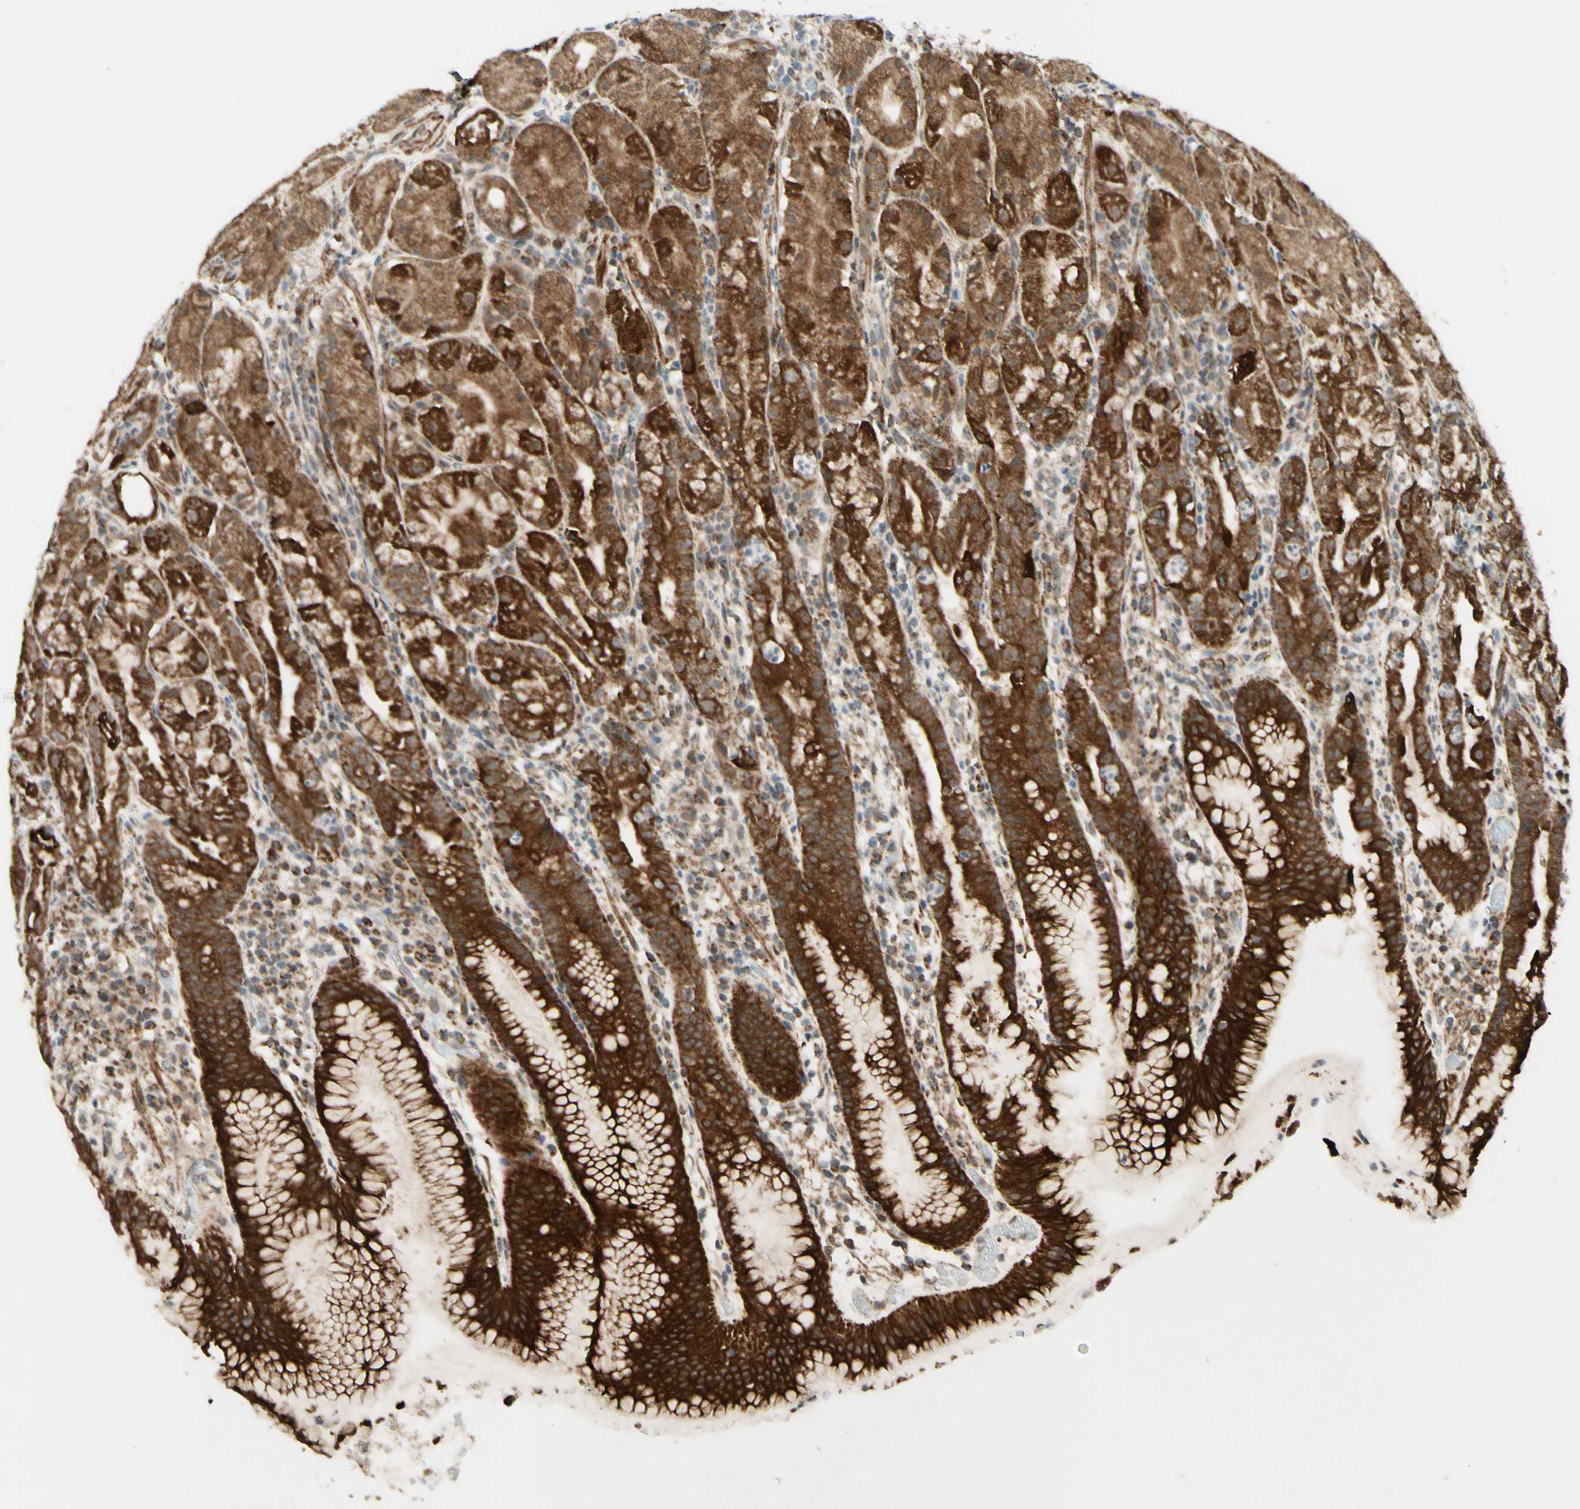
{"staining": {"intensity": "strong", "quantity": ">75%", "location": "cytoplasmic/membranous"}, "tissue": "stomach", "cell_type": "Glandular cells", "image_type": "normal", "snomed": [{"axis": "morphology", "description": "Normal tissue, NOS"}, {"axis": "topography", "description": "Stomach"}, {"axis": "topography", "description": "Stomach, lower"}], "caption": "Immunohistochemistry (IHC) image of benign stomach: stomach stained using IHC reveals high levels of strong protein expression localized specifically in the cytoplasmic/membranous of glandular cells, appearing as a cytoplasmic/membranous brown color.", "gene": "DHRS3", "patient": {"sex": "female", "age": 75}}